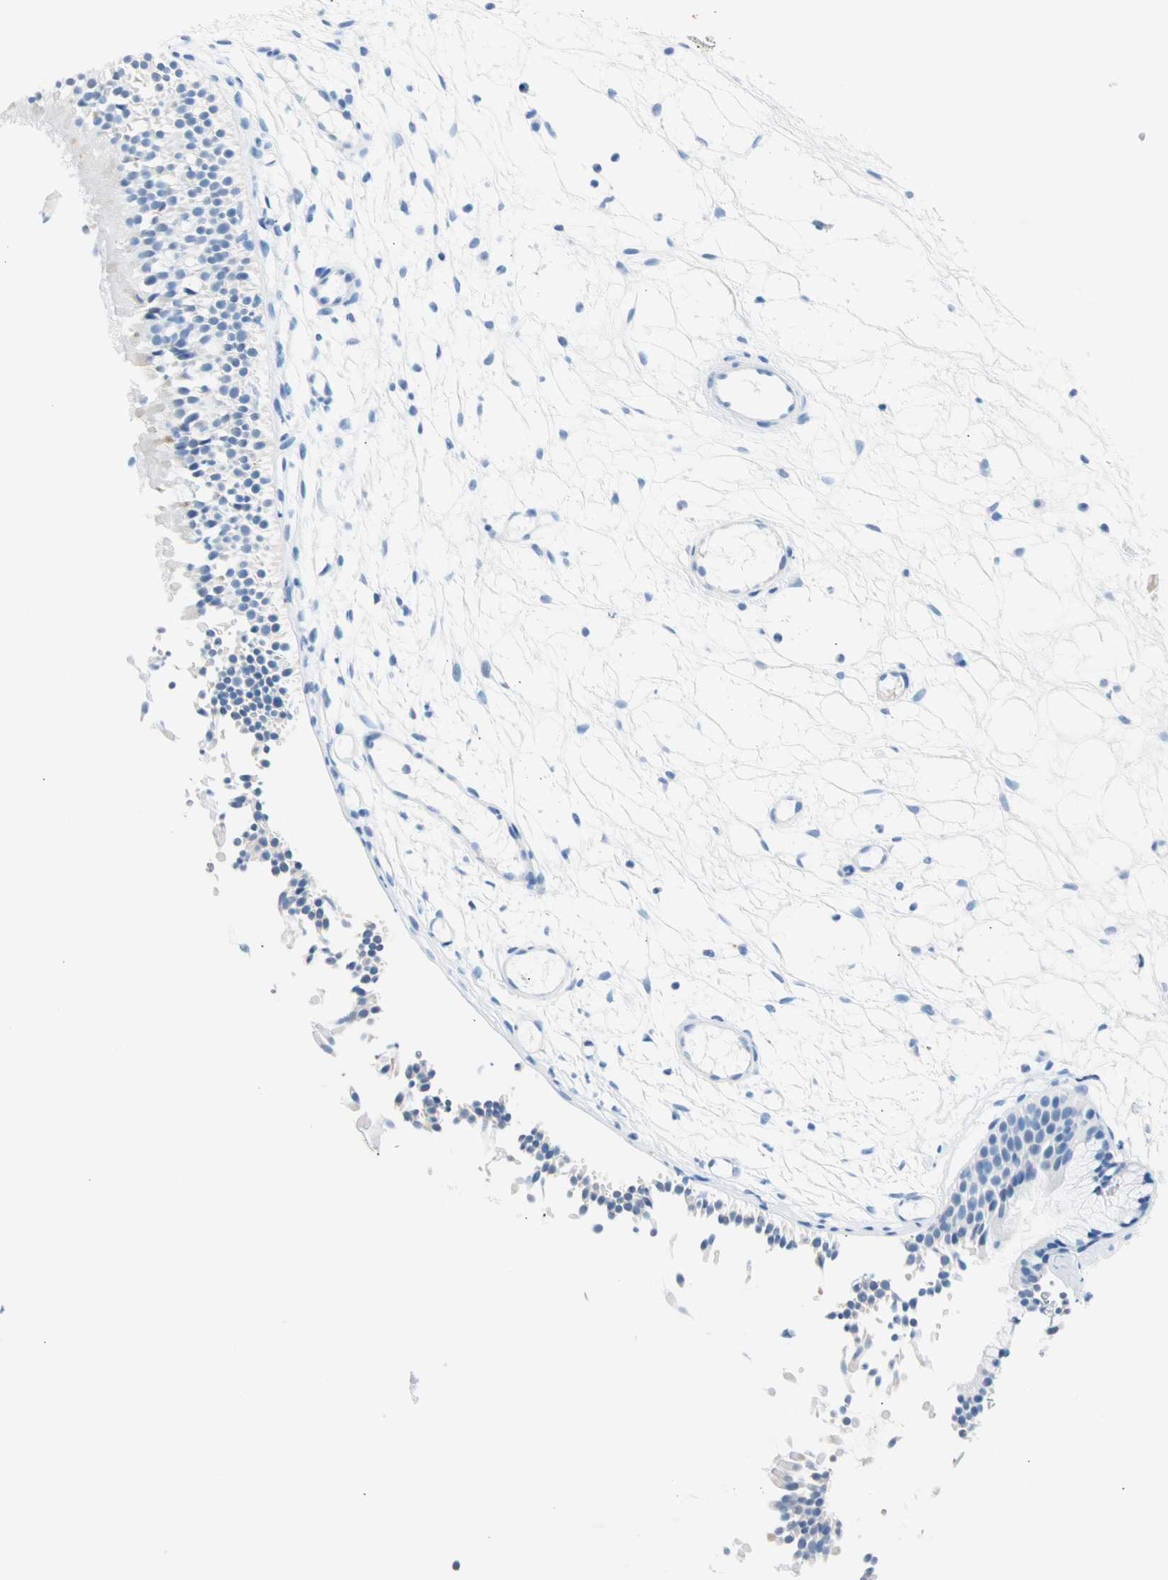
{"staining": {"intensity": "negative", "quantity": "none", "location": "none"}, "tissue": "nasopharynx", "cell_type": "Respiratory epithelial cells", "image_type": "normal", "snomed": [{"axis": "morphology", "description": "Normal tissue, NOS"}, {"axis": "topography", "description": "Nasopharynx"}], "caption": "The immunohistochemistry micrograph has no significant positivity in respiratory epithelial cells of nasopharynx. (Immunohistochemistry, brightfield microscopy, high magnification).", "gene": "CEL", "patient": {"sex": "female", "age": 54}}